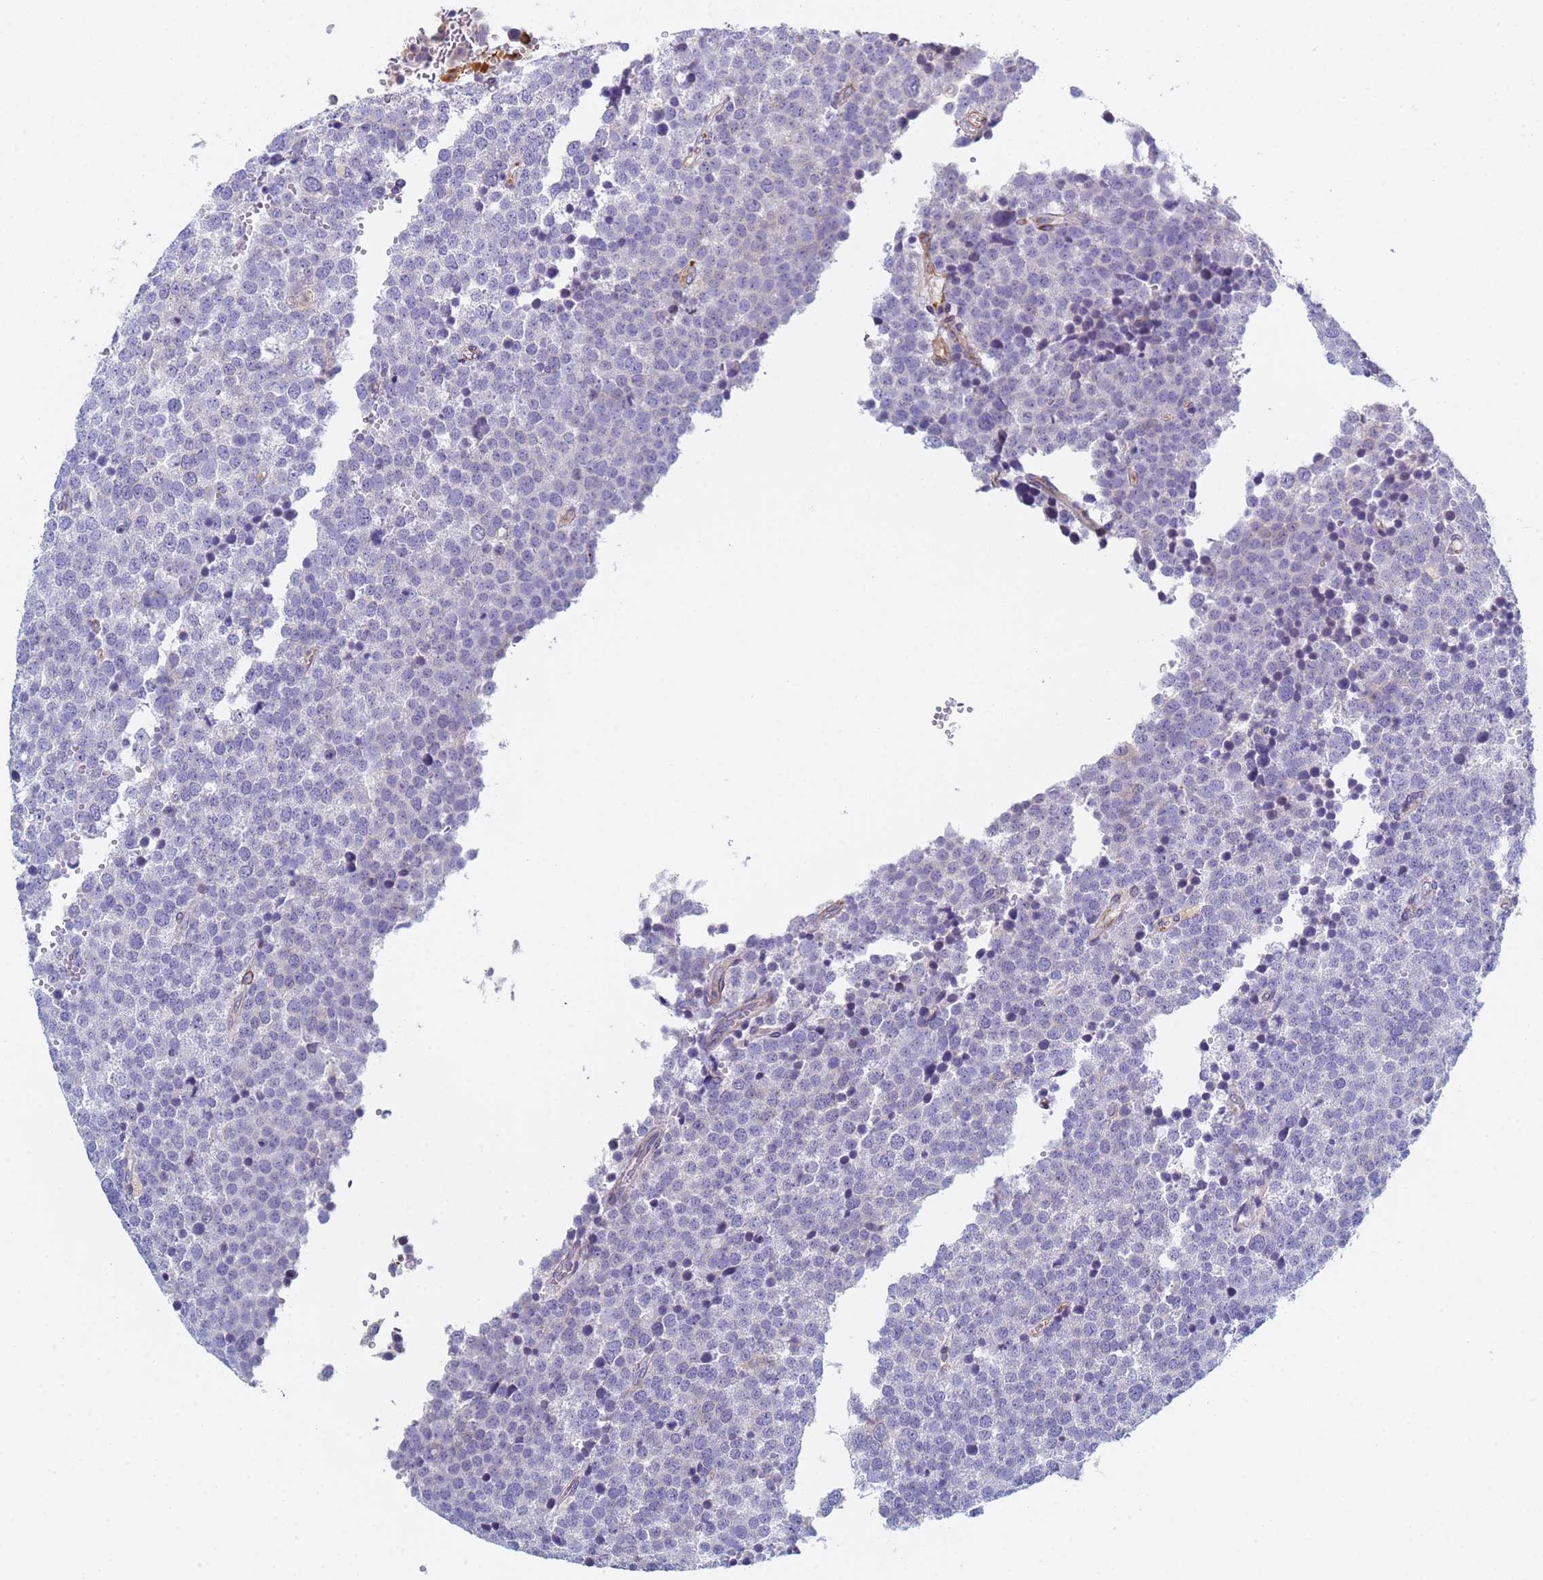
{"staining": {"intensity": "negative", "quantity": "none", "location": "none"}, "tissue": "testis cancer", "cell_type": "Tumor cells", "image_type": "cancer", "snomed": [{"axis": "morphology", "description": "Seminoma, NOS"}, {"axis": "topography", "description": "Testis"}], "caption": "High power microscopy image of an immunohistochemistry (IHC) photomicrograph of seminoma (testis), revealing no significant staining in tumor cells.", "gene": "GDAP2", "patient": {"sex": "male", "age": 71}}